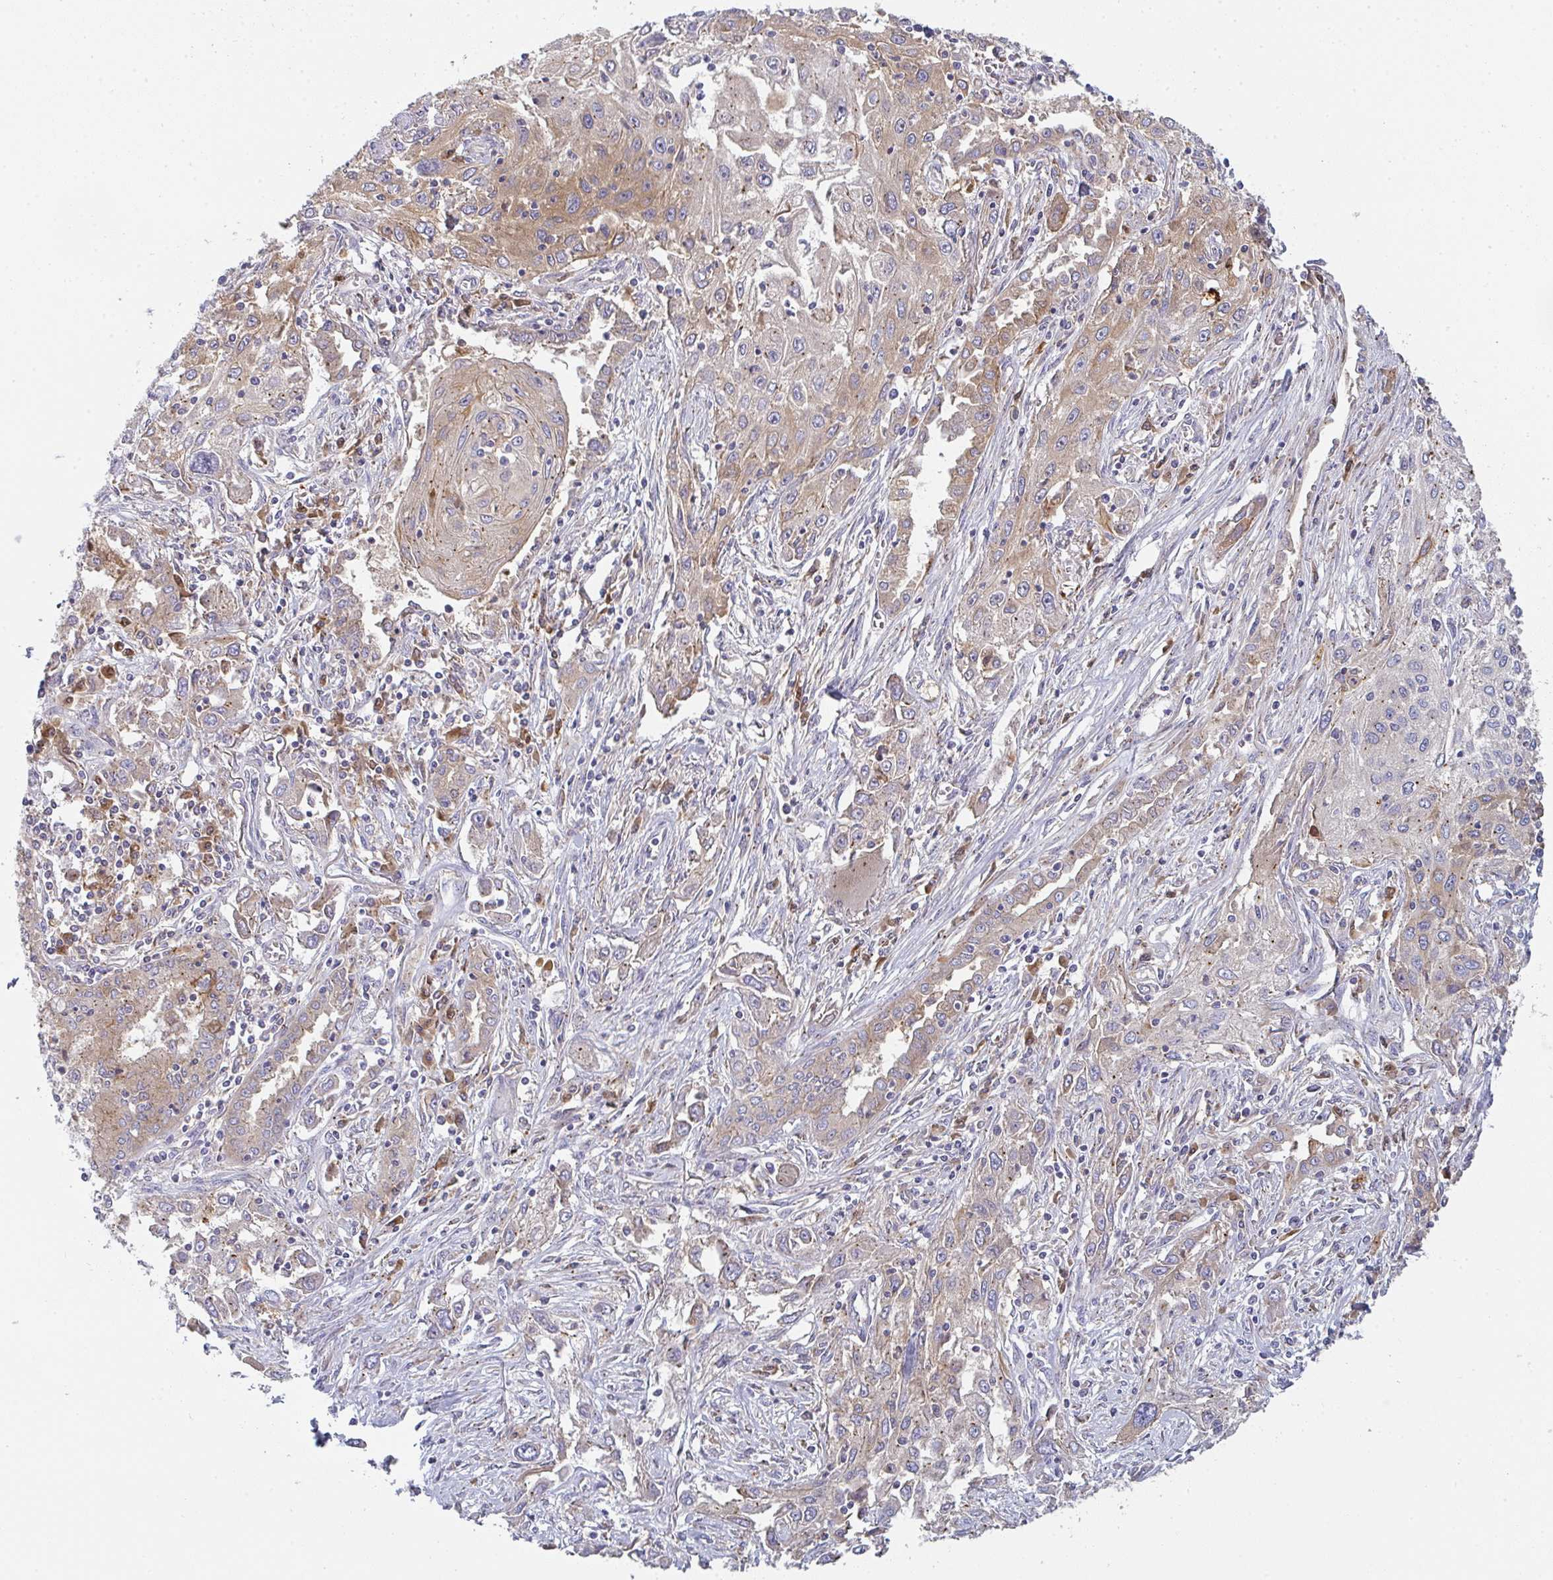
{"staining": {"intensity": "weak", "quantity": "25%-75%", "location": "cytoplasmic/membranous"}, "tissue": "lung cancer", "cell_type": "Tumor cells", "image_type": "cancer", "snomed": [{"axis": "morphology", "description": "Squamous cell carcinoma, NOS"}, {"axis": "topography", "description": "Lung"}], "caption": "Weak cytoplasmic/membranous positivity for a protein is present in approximately 25%-75% of tumor cells of lung cancer (squamous cell carcinoma) using immunohistochemistry.", "gene": "SNX5", "patient": {"sex": "female", "age": 69}}